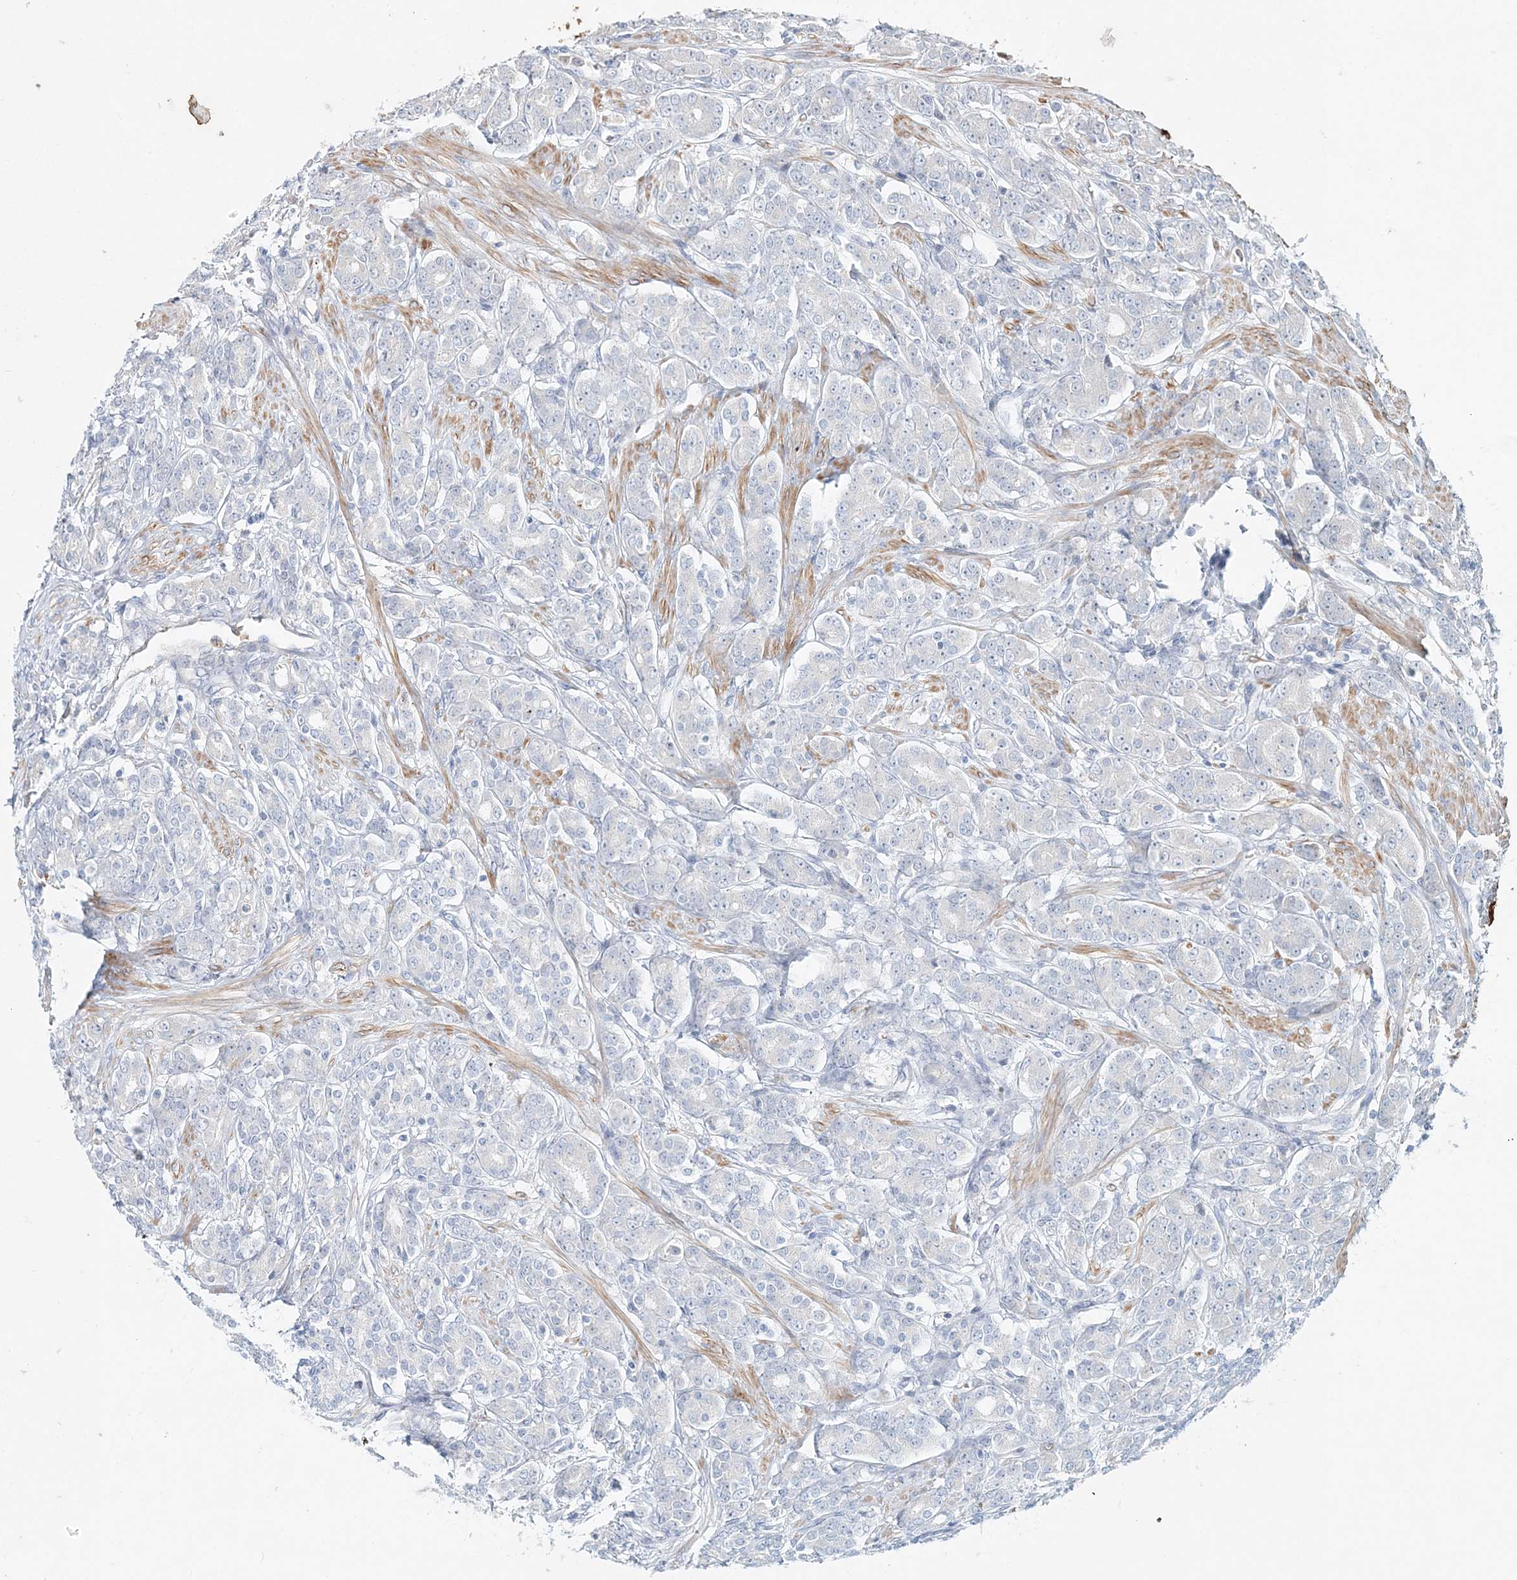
{"staining": {"intensity": "negative", "quantity": "none", "location": "none"}, "tissue": "prostate cancer", "cell_type": "Tumor cells", "image_type": "cancer", "snomed": [{"axis": "morphology", "description": "Adenocarcinoma, High grade"}, {"axis": "topography", "description": "Prostate"}], "caption": "This image is of prostate cancer (high-grade adenocarcinoma) stained with immunohistochemistry (IHC) to label a protein in brown with the nuclei are counter-stained blue. There is no positivity in tumor cells.", "gene": "DNAH5", "patient": {"sex": "male", "age": 62}}